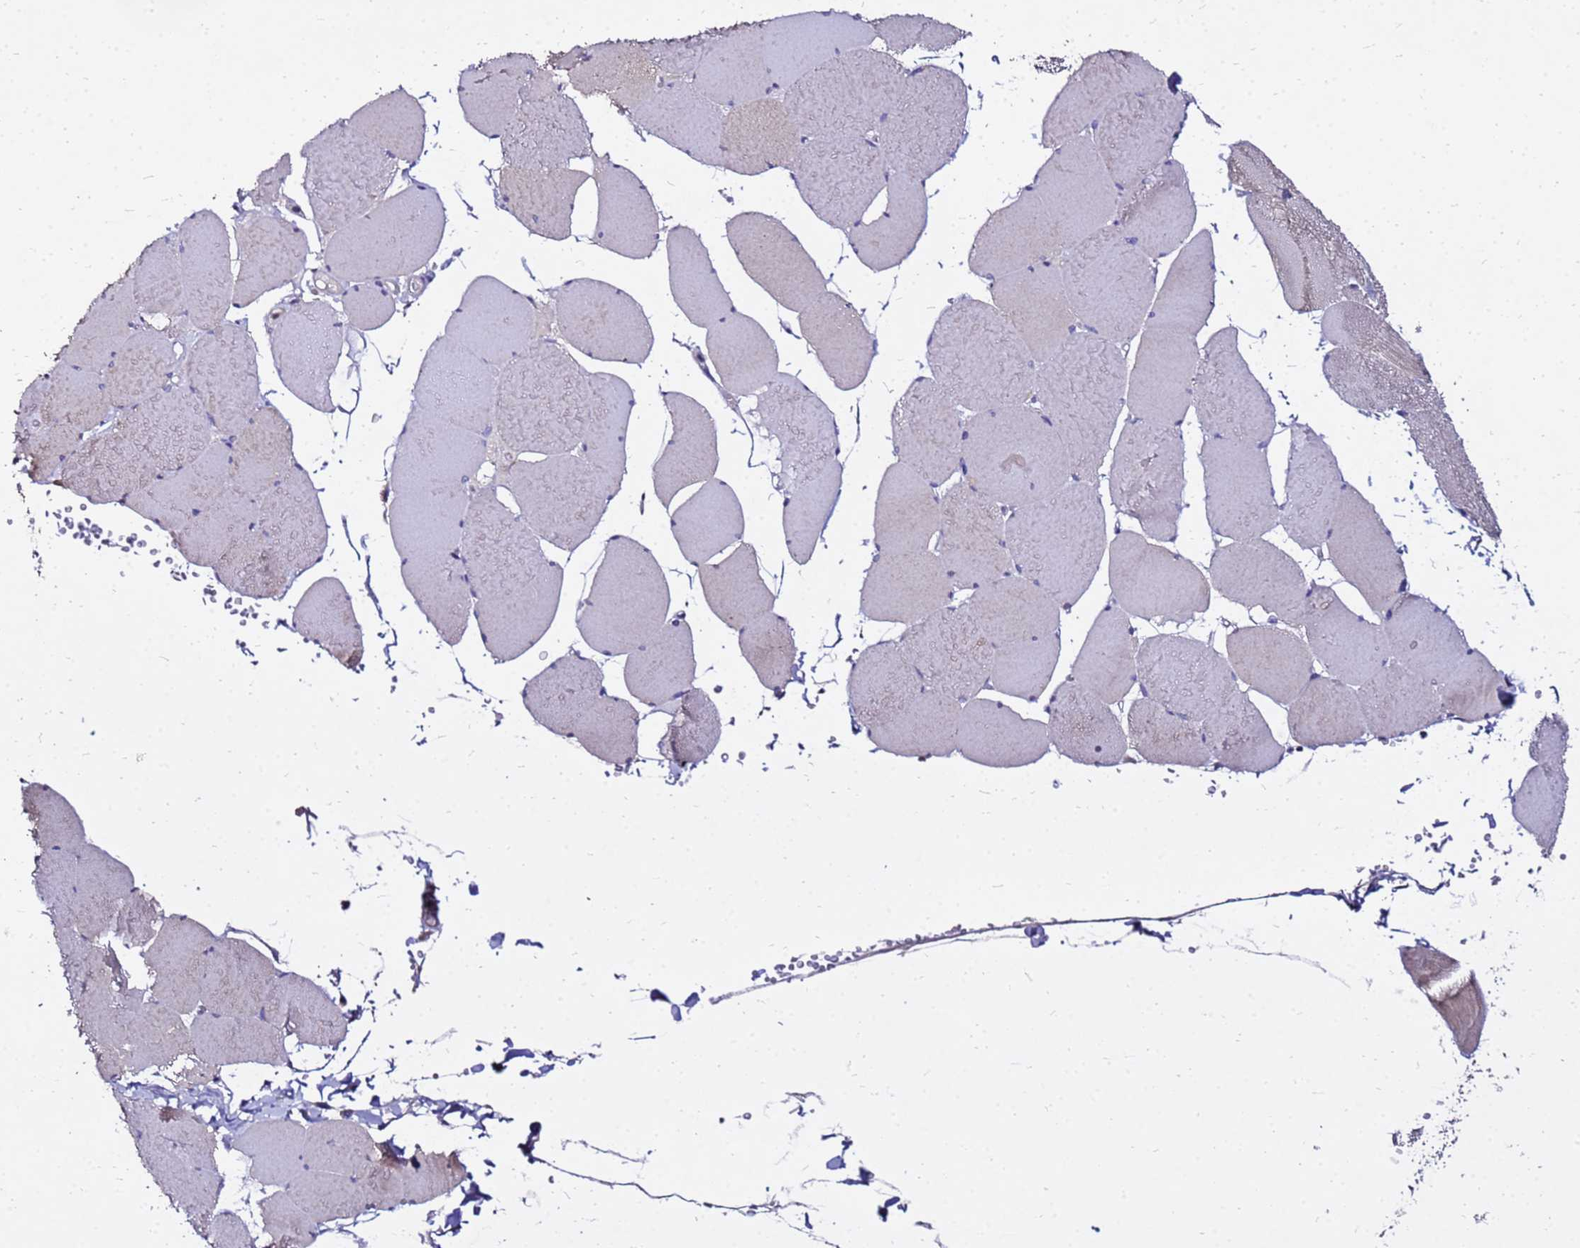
{"staining": {"intensity": "weak", "quantity": "<25%", "location": "cytoplasmic/membranous"}, "tissue": "skeletal muscle", "cell_type": "Myocytes", "image_type": "normal", "snomed": [{"axis": "morphology", "description": "Normal tissue, NOS"}, {"axis": "topography", "description": "Skeletal muscle"}, {"axis": "topography", "description": "Head-Neck"}], "caption": "Myocytes are negative for brown protein staining in unremarkable skeletal muscle. (DAB immunohistochemistry (IHC) visualized using brightfield microscopy, high magnification).", "gene": "COX14", "patient": {"sex": "male", "age": 66}}